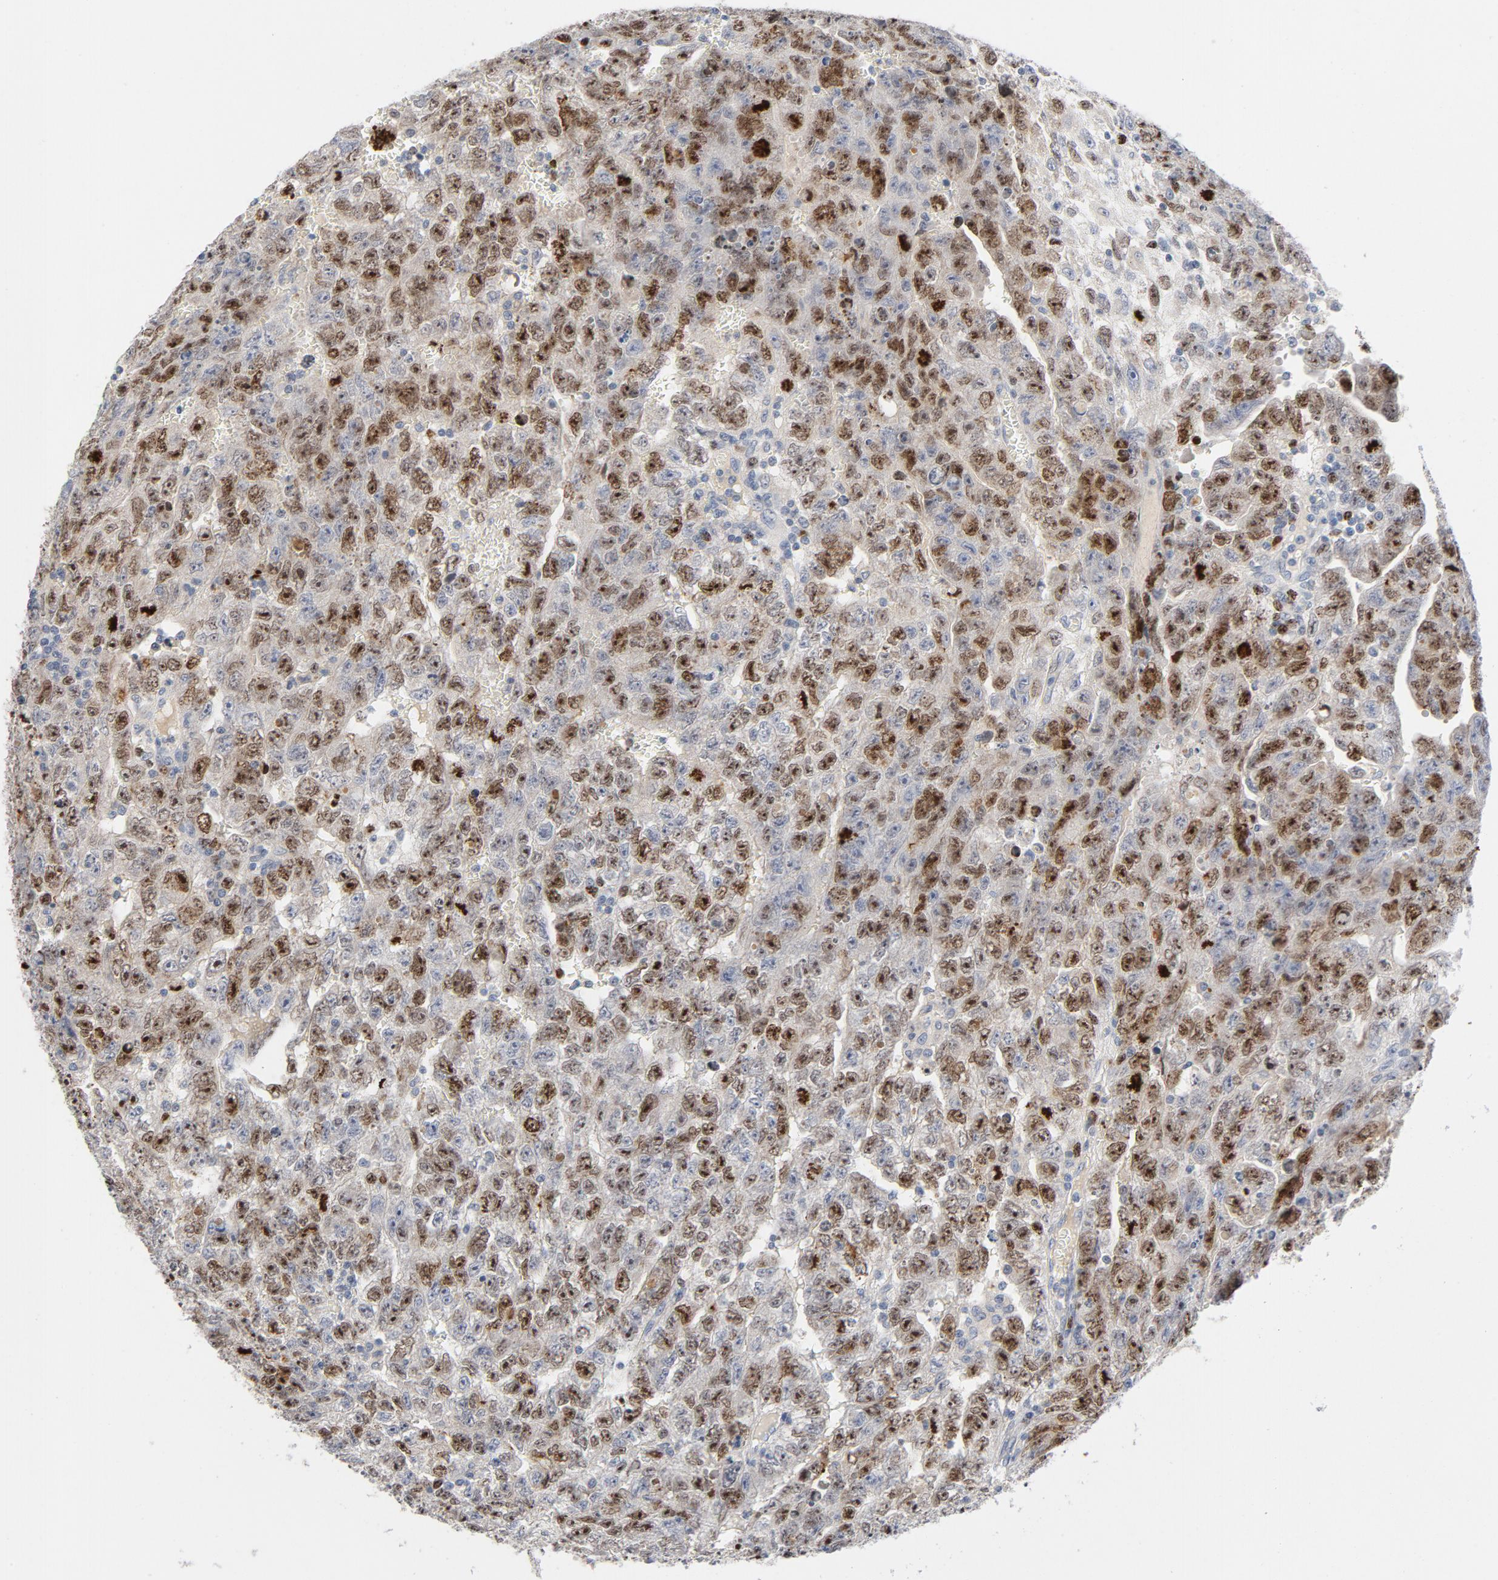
{"staining": {"intensity": "moderate", "quantity": "25%-75%", "location": "nuclear"}, "tissue": "testis cancer", "cell_type": "Tumor cells", "image_type": "cancer", "snomed": [{"axis": "morphology", "description": "Carcinoma, Embryonal, NOS"}, {"axis": "topography", "description": "Testis"}], "caption": "Moderate nuclear expression is appreciated in about 25%-75% of tumor cells in testis embryonal carcinoma. The staining was performed using DAB (3,3'-diaminobenzidine) to visualize the protein expression in brown, while the nuclei were stained in blue with hematoxylin (Magnification: 20x).", "gene": "BIRC5", "patient": {"sex": "male", "age": 28}}